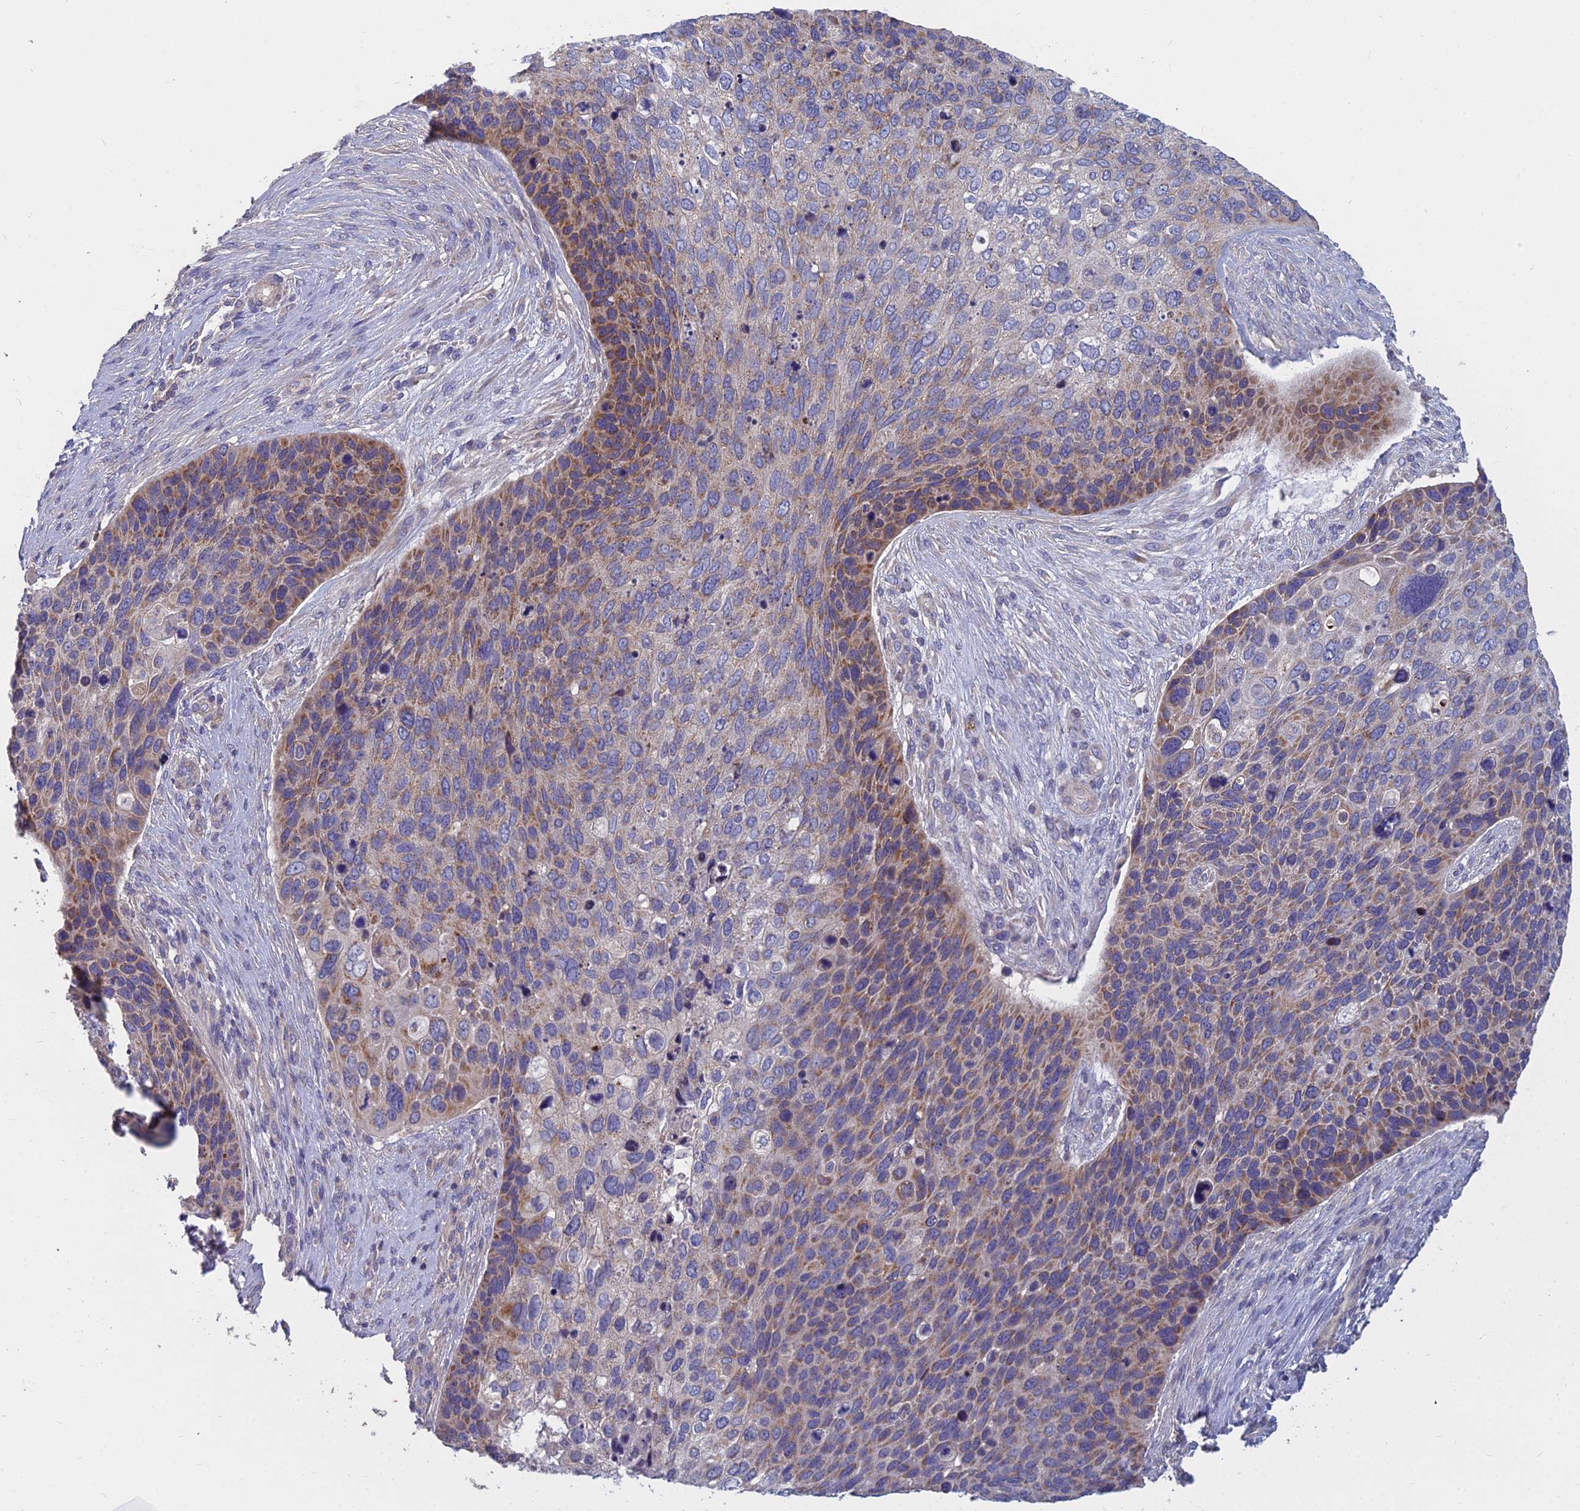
{"staining": {"intensity": "moderate", "quantity": "25%-75%", "location": "cytoplasmic/membranous"}, "tissue": "skin cancer", "cell_type": "Tumor cells", "image_type": "cancer", "snomed": [{"axis": "morphology", "description": "Basal cell carcinoma"}, {"axis": "topography", "description": "Skin"}], "caption": "Skin basal cell carcinoma stained for a protein (brown) exhibits moderate cytoplasmic/membranous positive expression in approximately 25%-75% of tumor cells.", "gene": "COX20", "patient": {"sex": "female", "age": 74}}